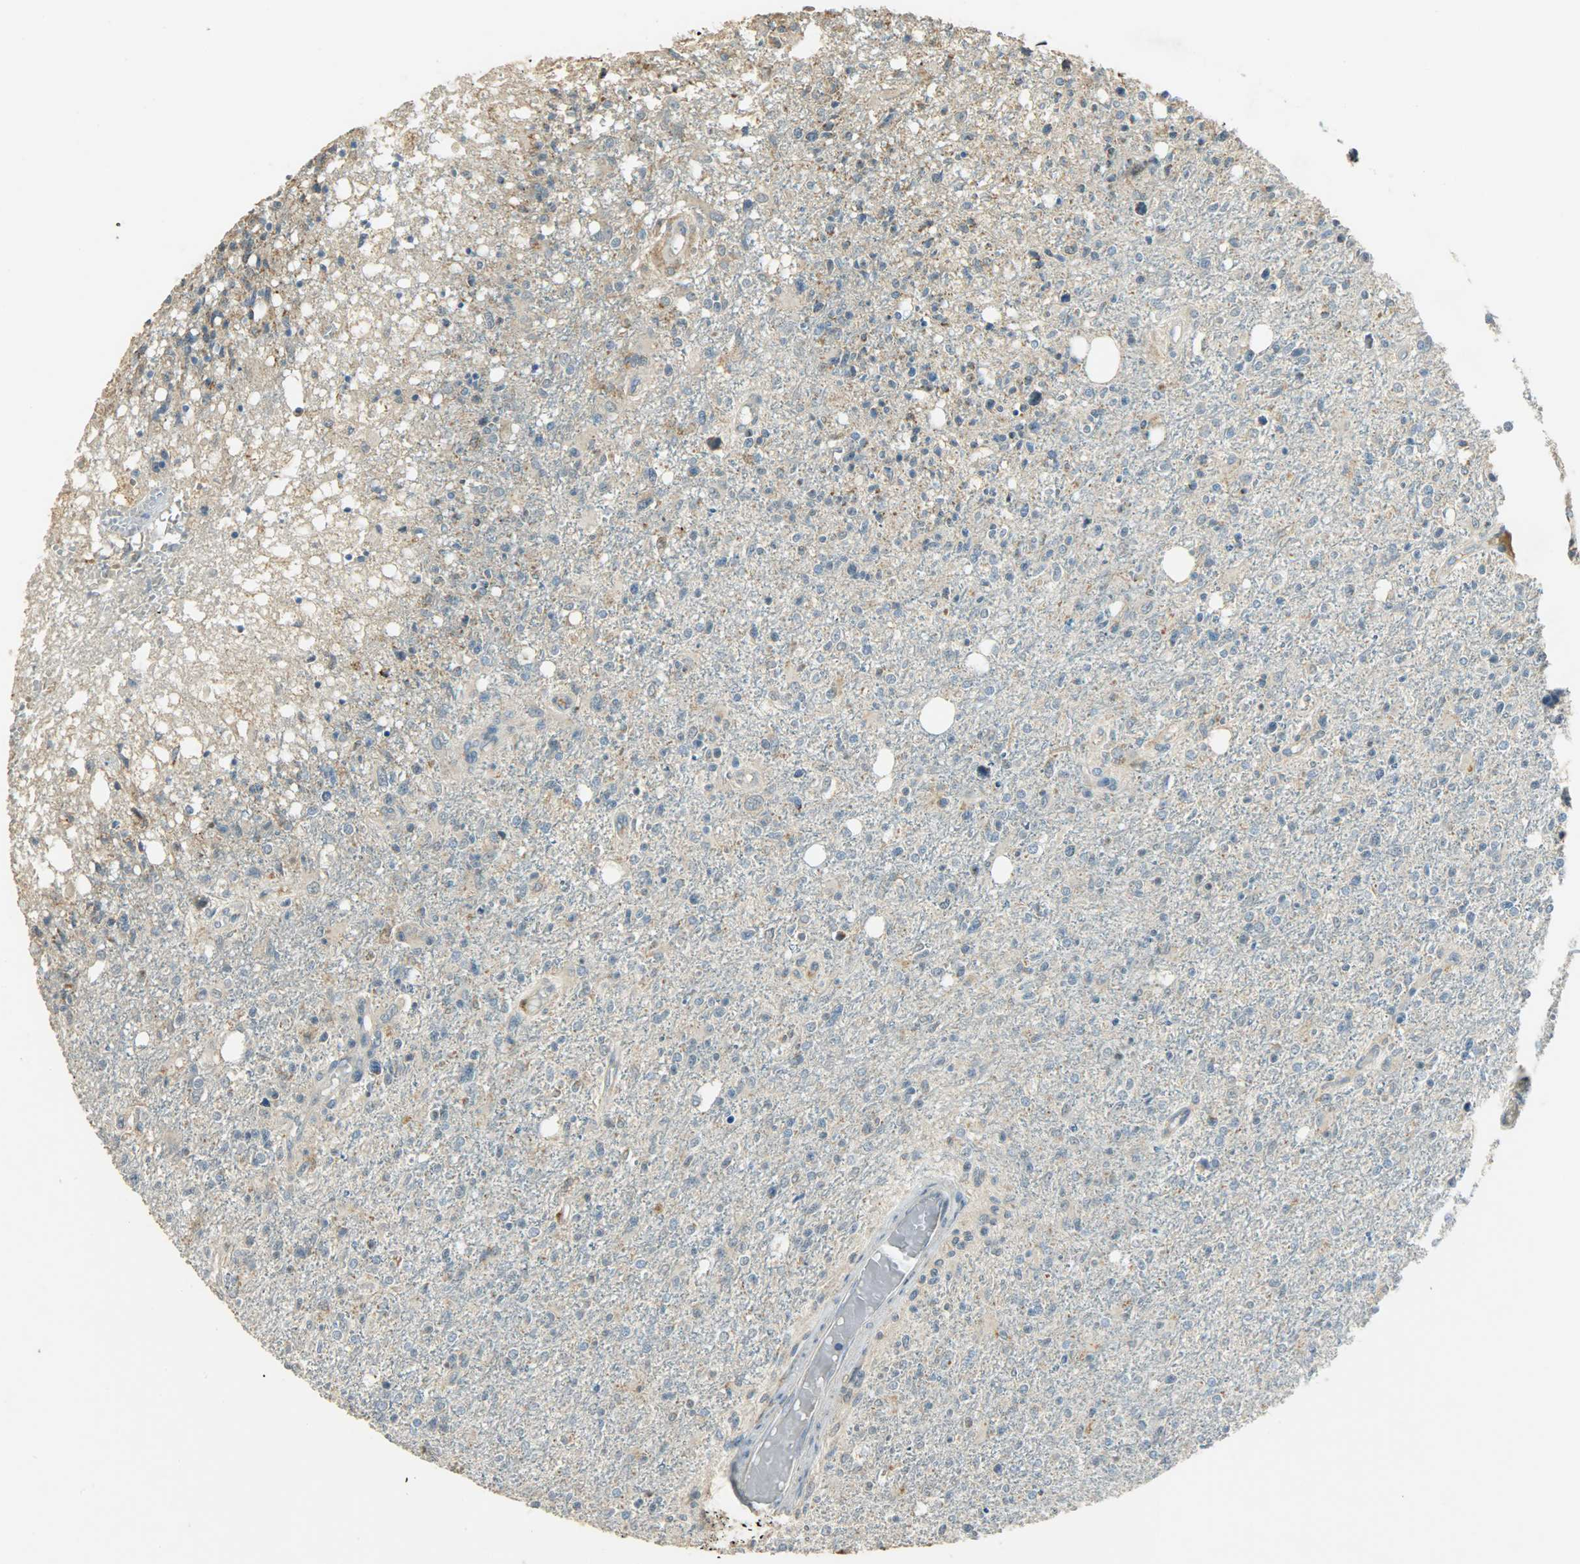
{"staining": {"intensity": "weak", "quantity": ">75%", "location": "cytoplasmic/membranous"}, "tissue": "glioma", "cell_type": "Tumor cells", "image_type": "cancer", "snomed": [{"axis": "morphology", "description": "Glioma, malignant, High grade"}, {"axis": "topography", "description": "Cerebral cortex"}], "caption": "Approximately >75% of tumor cells in human glioma exhibit weak cytoplasmic/membranous protein staining as visualized by brown immunohistochemical staining.", "gene": "HDHD5", "patient": {"sex": "male", "age": 76}}